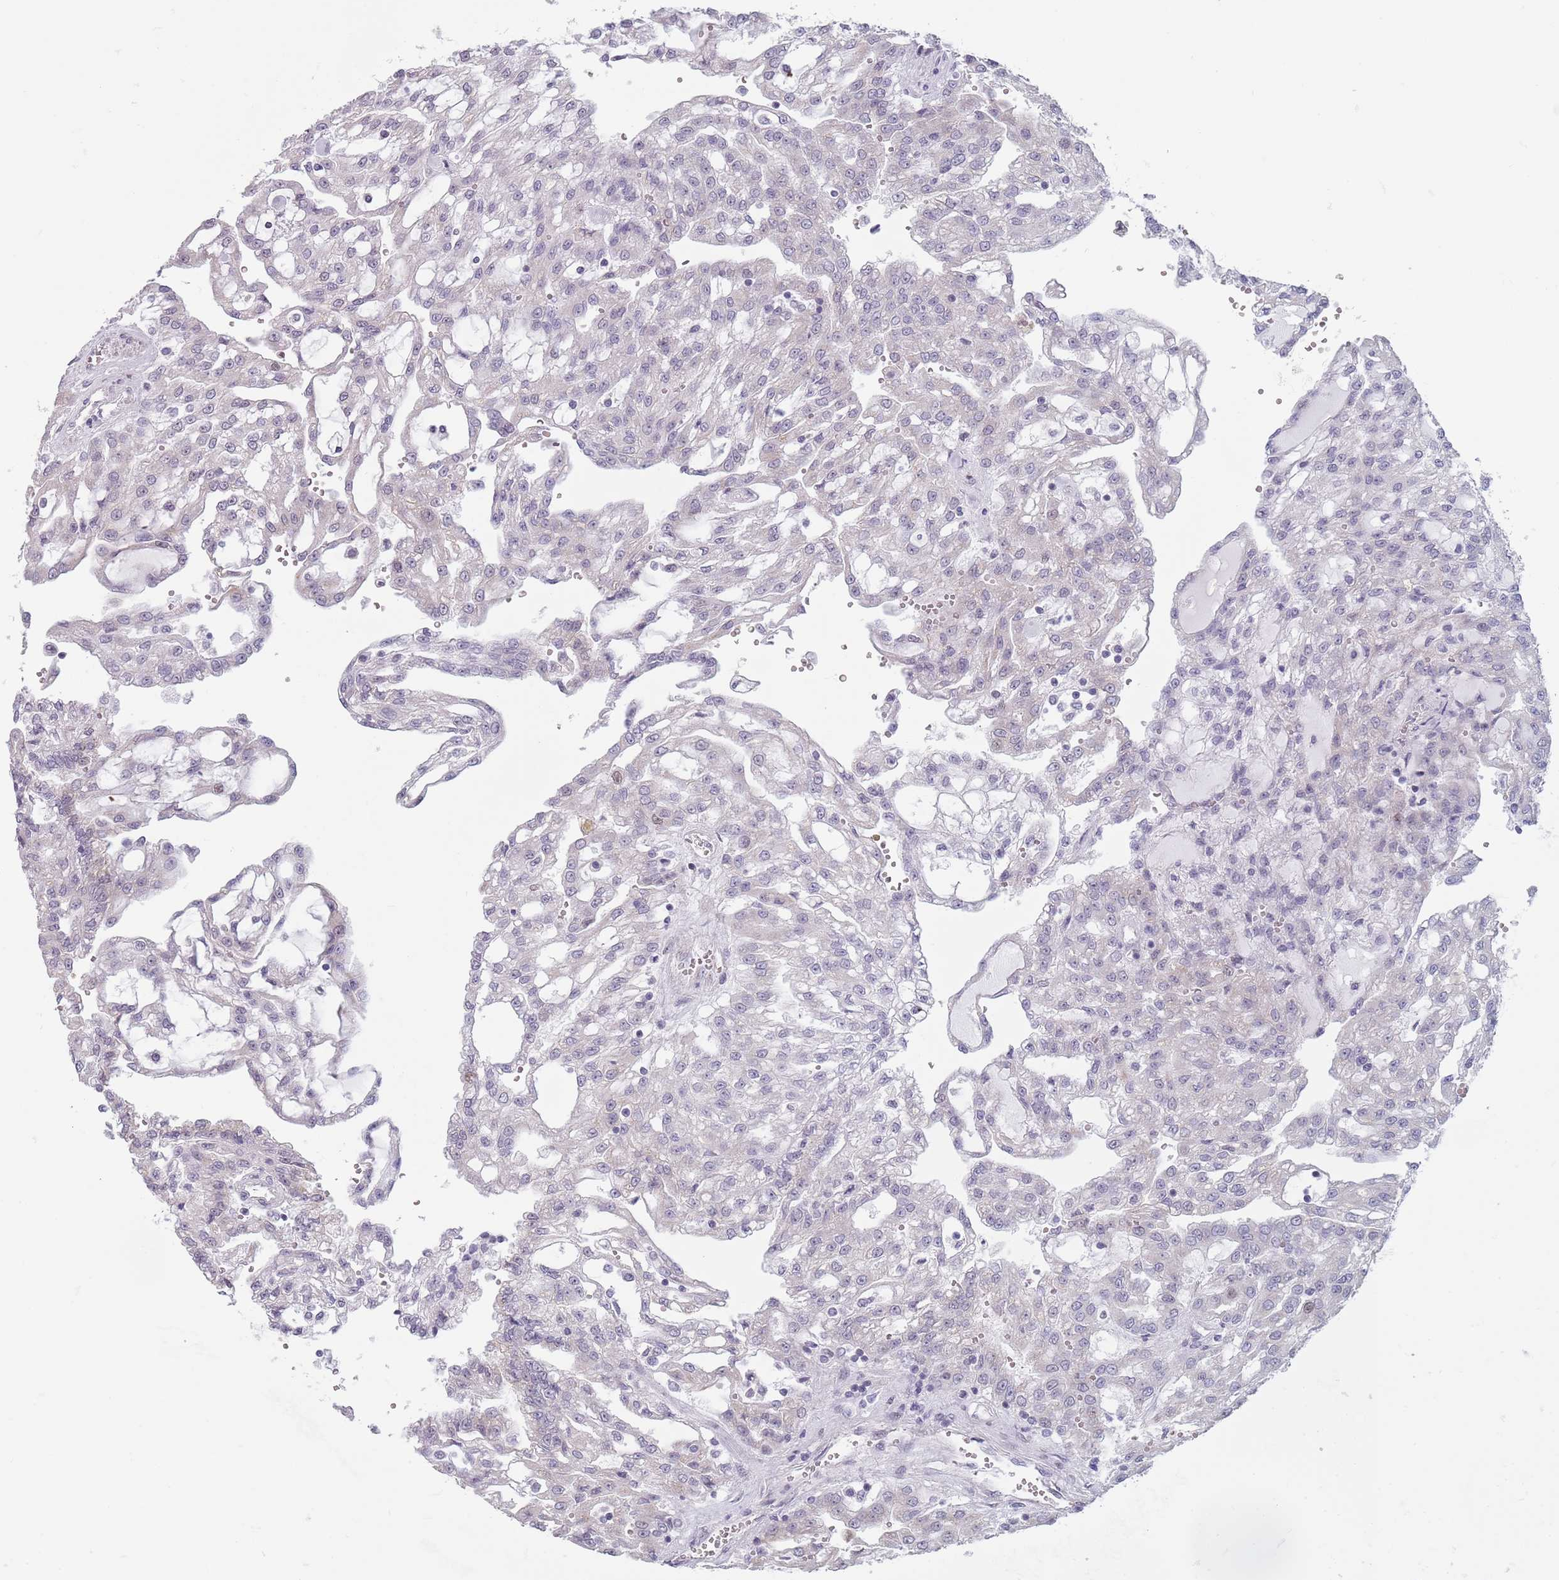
{"staining": {"intensity": "negative", "quantity": "none", "location": "none"}, "tissue": "renal cancer", "cell_type": "Tumor cells", "image_type": "cancer", "snomed": [{"axis": "morphology", "description": "Adenocarcinoma, NOS"}, {"axis": "topography", "description": "Kidney"}], "caption": "This is an IHC histopathology image of human renal cancer (adenocarcinoma). There is no positivity in tumor cells.", "gene": "ZKSCAN2", "patient": {"sex": "male", "age": 63}}